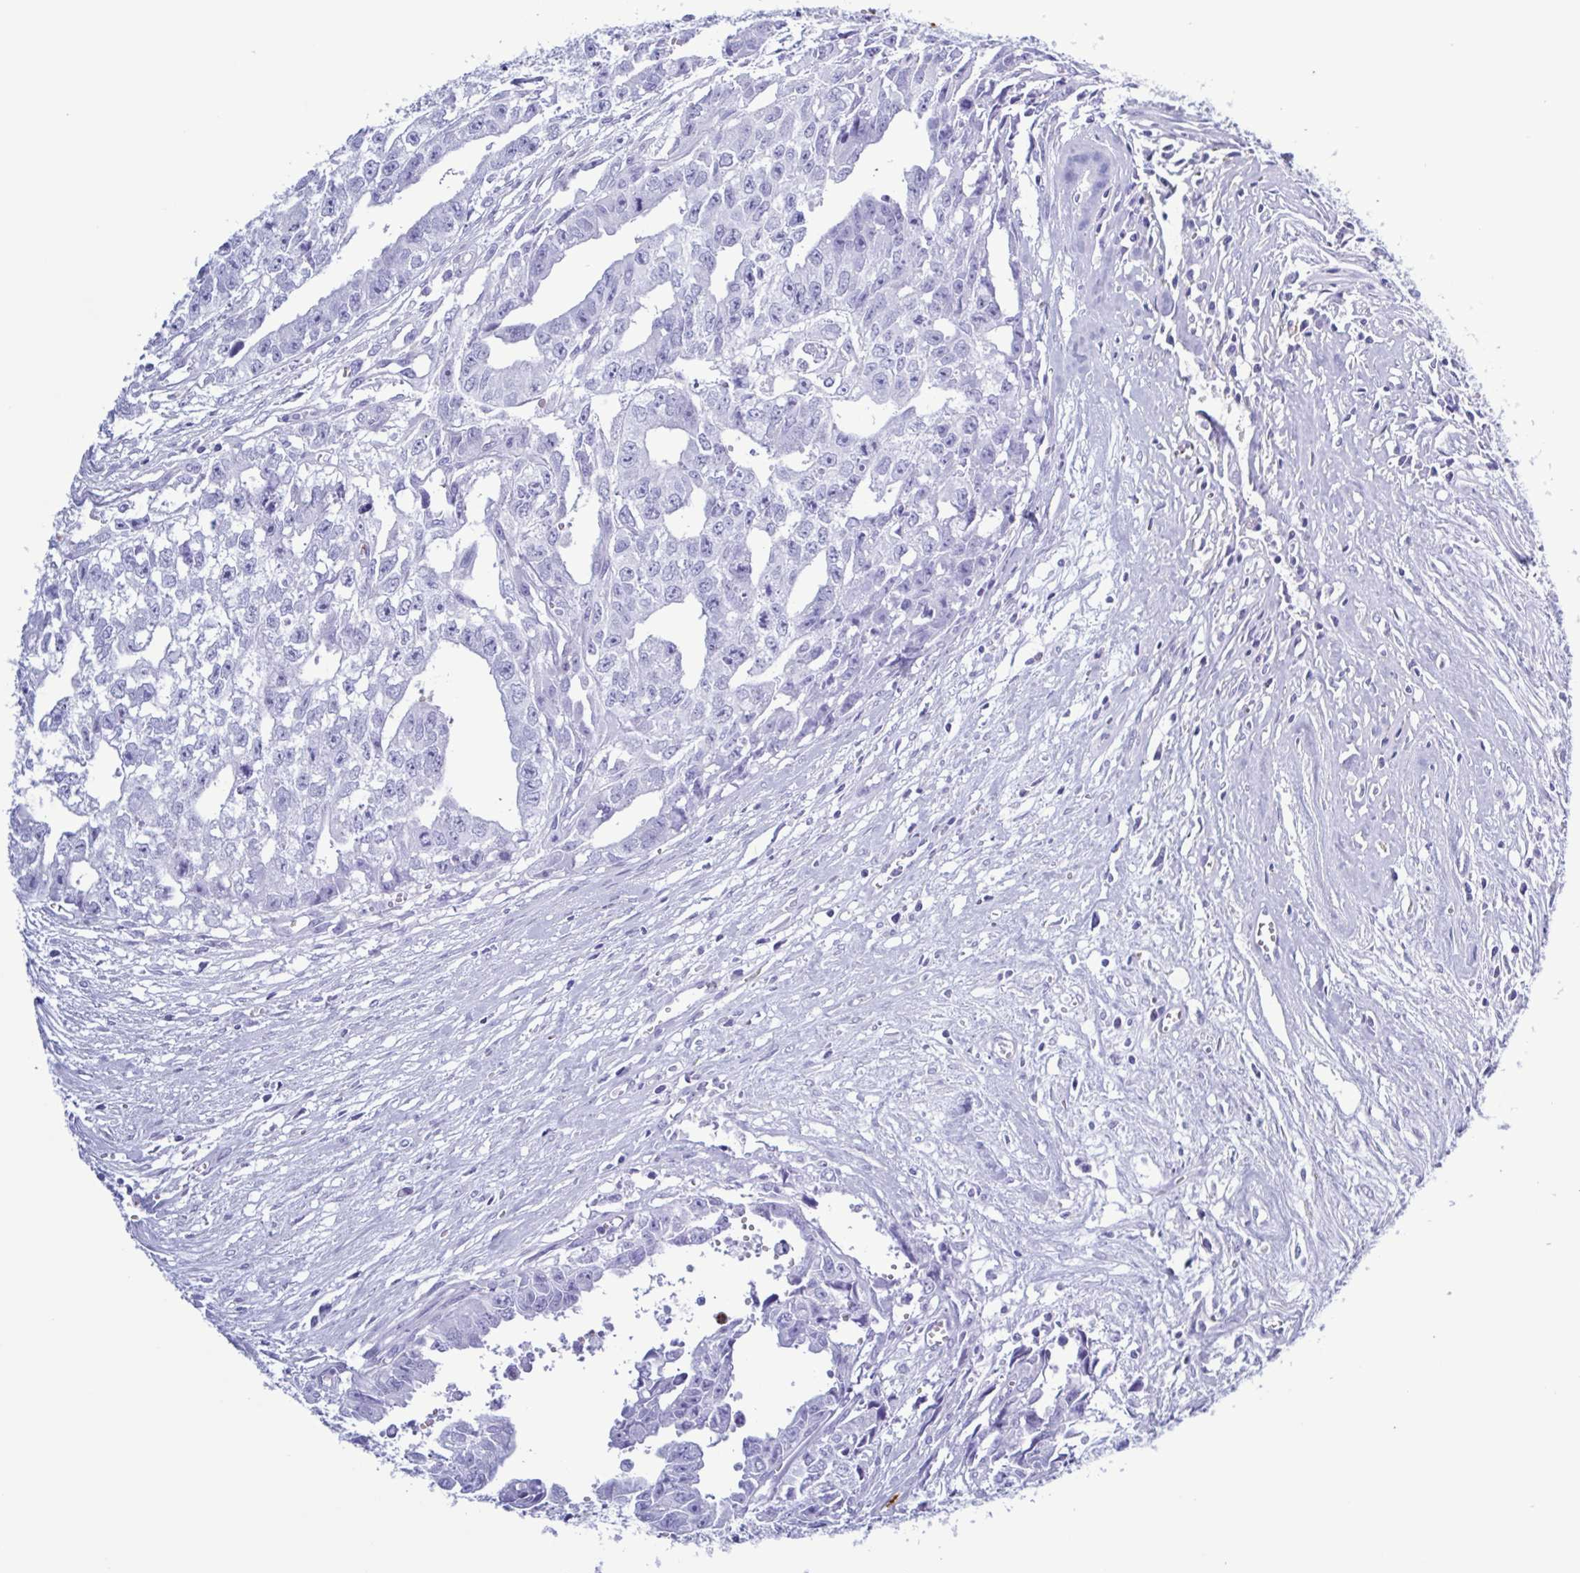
{"staining": {"intensity": "negative", "quantity": "none", "location": "none"}, "tissue": "testis cancer", "cell_type": "Tumor cells", "image_type": "cancer", "snomed": [{"axis": "morphology", "description": "Carcinoma, Embryonal, NOS"}, {"axis": "morphology", "description": "Teratoma, malignant, NOS"}, {"axis": "topography", "description": "Testis"}], "caption": "The photomicrograph demonstrates no significant staining in tumor cells of testis cancer (teratoma (malignant)).", "gene": "LTF", "patient": {"sex": "male", "age": 24}}